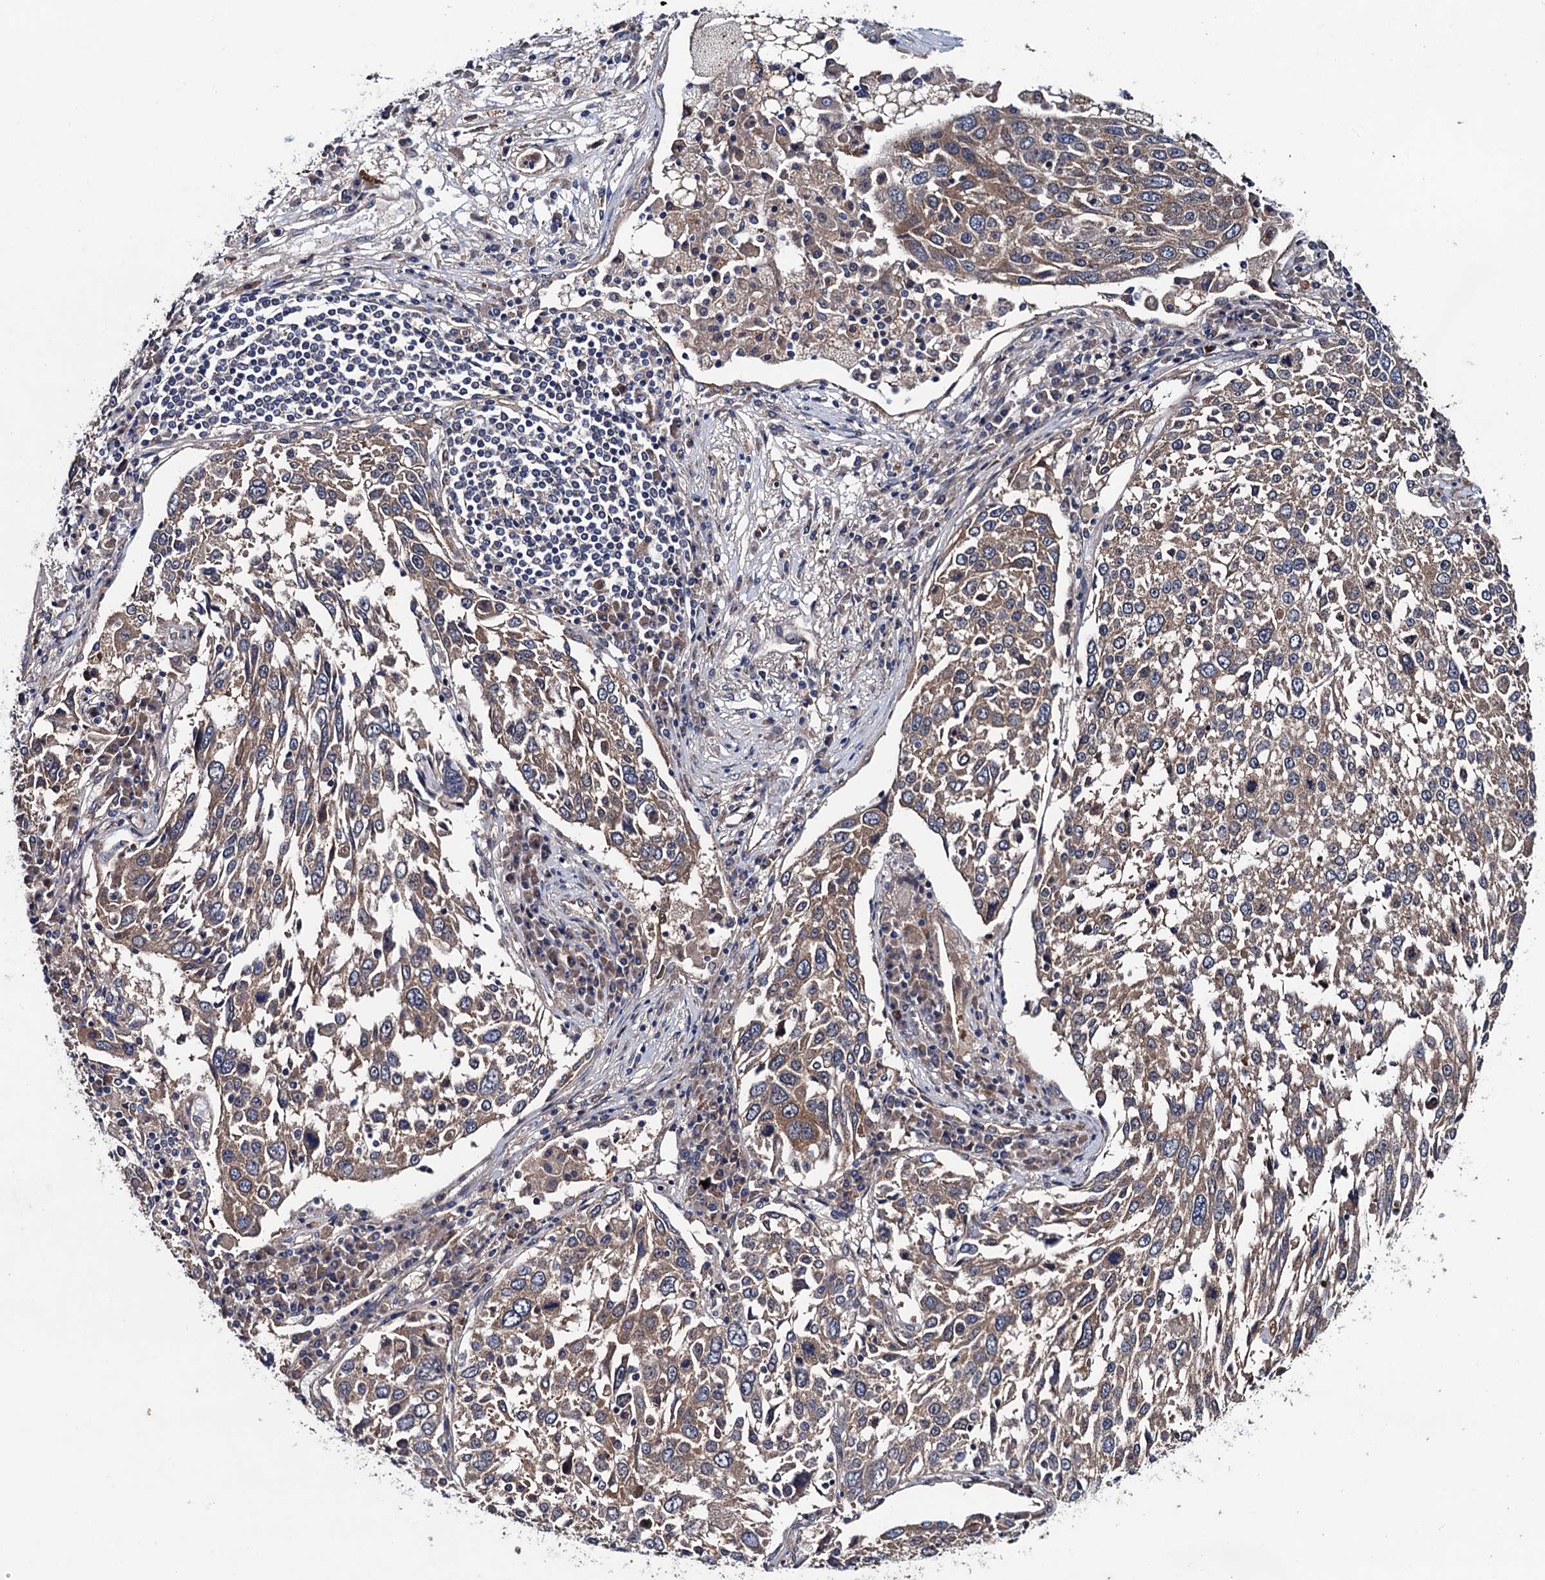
{"staining": {"intensity": "moderate", "quantity": ">75%", "location": "cytoplasmic/membranous"}, "tissue": "lung cancer", "cell_type": "Tumor cells", "image_type": "cancer", "snomed": [{"axis": "morphology", "description": "Squamous cell carcinoma, NOS"}, {"axis": "topography", "description": "Lung"}], "caption": "A high-resolution photomicrograph shows immunohistochemistry staining of lung squamous cell carcinoma, which reveals moderate cytoplasmic/membranous positivity in about >75% of tumor cells.", "gene": "BLTP3B", "patient": {"sex": "male", "age": 65}}